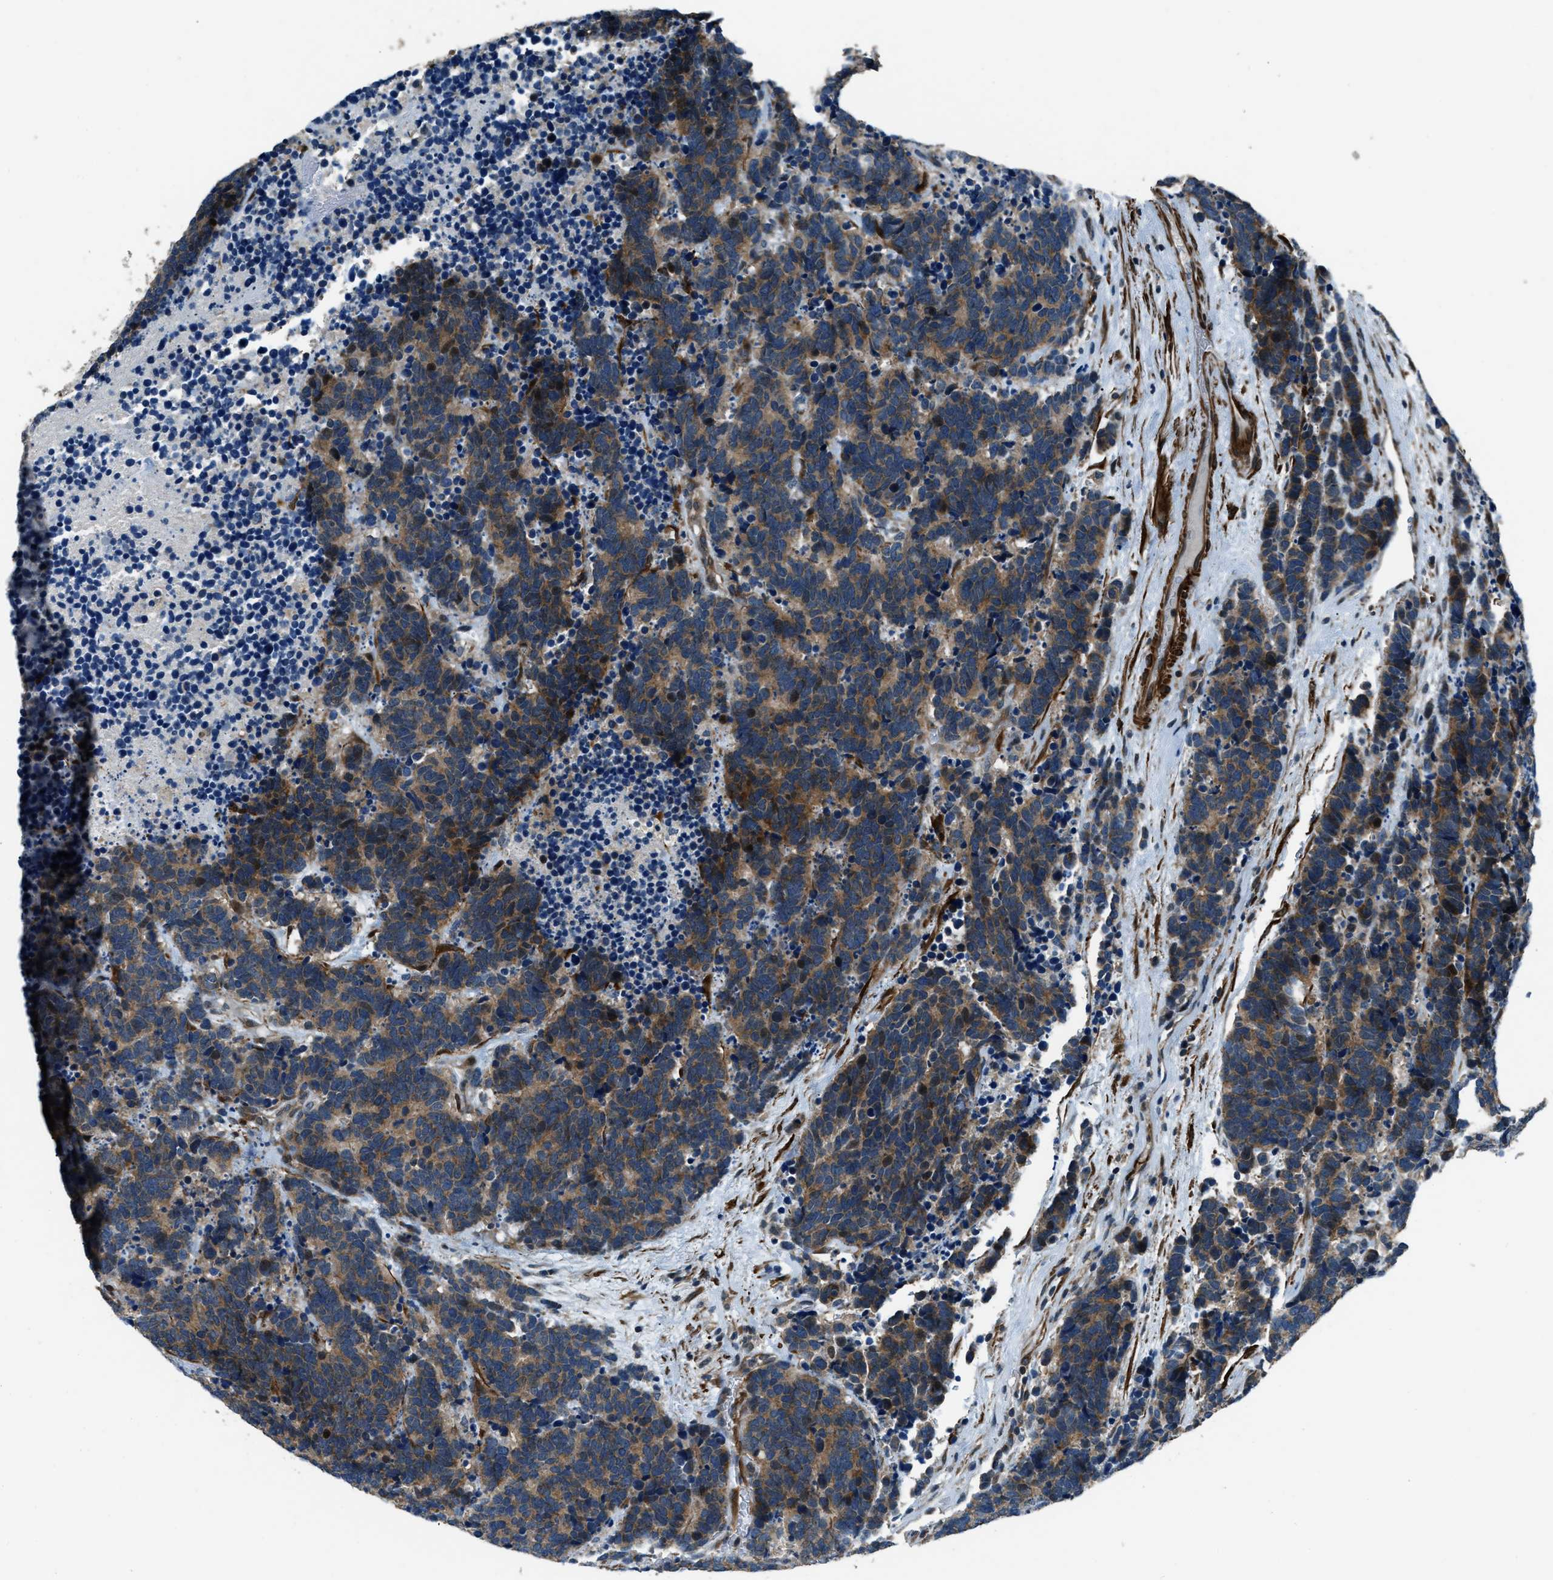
{"staining": {"intensity": "moderate", "quantity": ">75%", "location": "cytoplasmic/membranous"}, "tissue": "carcinoid", "cell_type": "Tumor cells", "image_type": "cancer", "snomed": [{"axis": "morphology", "description": "Carcinoma, NOS"}, {"axis": "morphology", "description": "Carcinoid, malignant, NOS"}, {"axis": "topography", "description": "Urinary bladder"}], "caption": "Immunohistochemistry (IHC) (DAB) staining of carcinoma demonstrates moderate cytoplasmic/membranous protein positivity in about >75% of tumor cells.", "gene": "NUDCD3", "patient": {"sex": "male", "age": 57}}